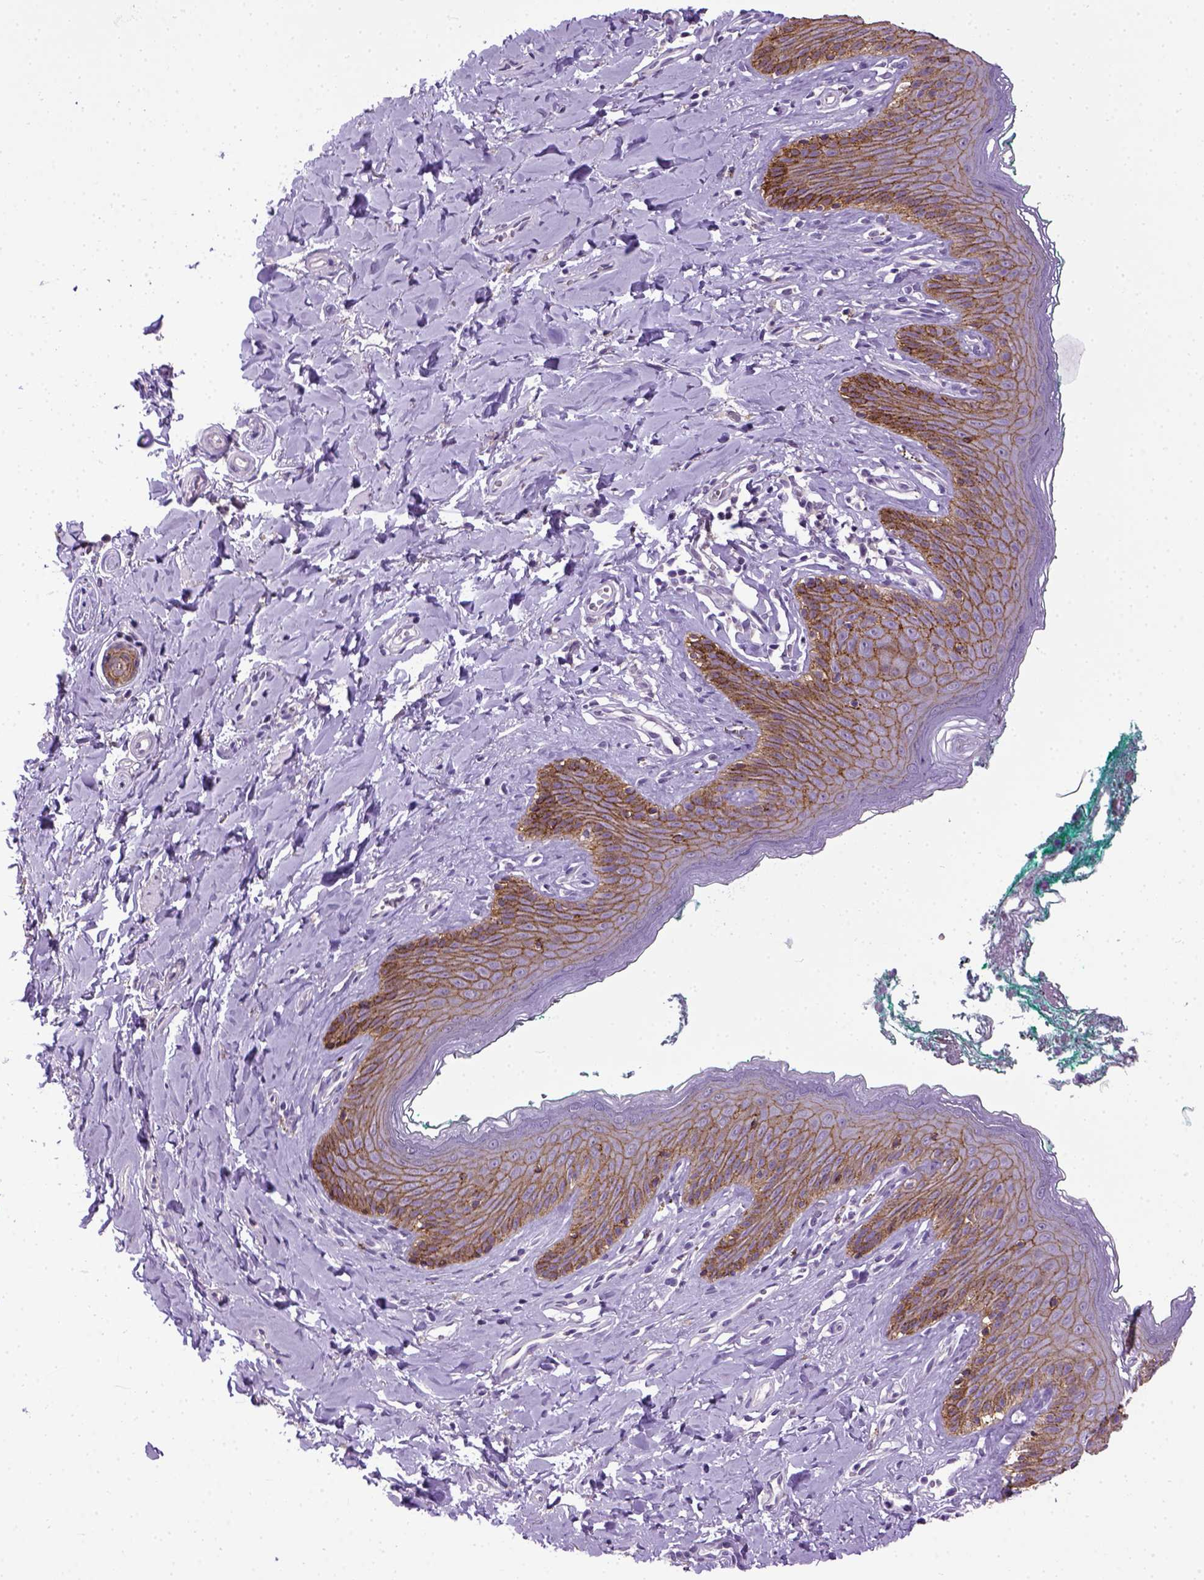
{"staining": {"intensity": "moderate", "quantity": ">75%", "location": "cytoplasmic/membranous"}, "tissue": "skin", "cell_type": "Epidermal cells", "image_type": "normal", "snomed": [{"axis": "morphology", "description": "Normal tissue, NOS"}, {"axis": "topography", "description": "Vulva"}], "caption": "A brown stain highlights moderate cytoplasmic/membranous expression of a protein in epidermal cells of unremarkable skin. The protein of interest is shown in brown color, while the nuclei are stained blue.", "gene": "CDH1", "patient": {"sex": "female", "age": 66}}